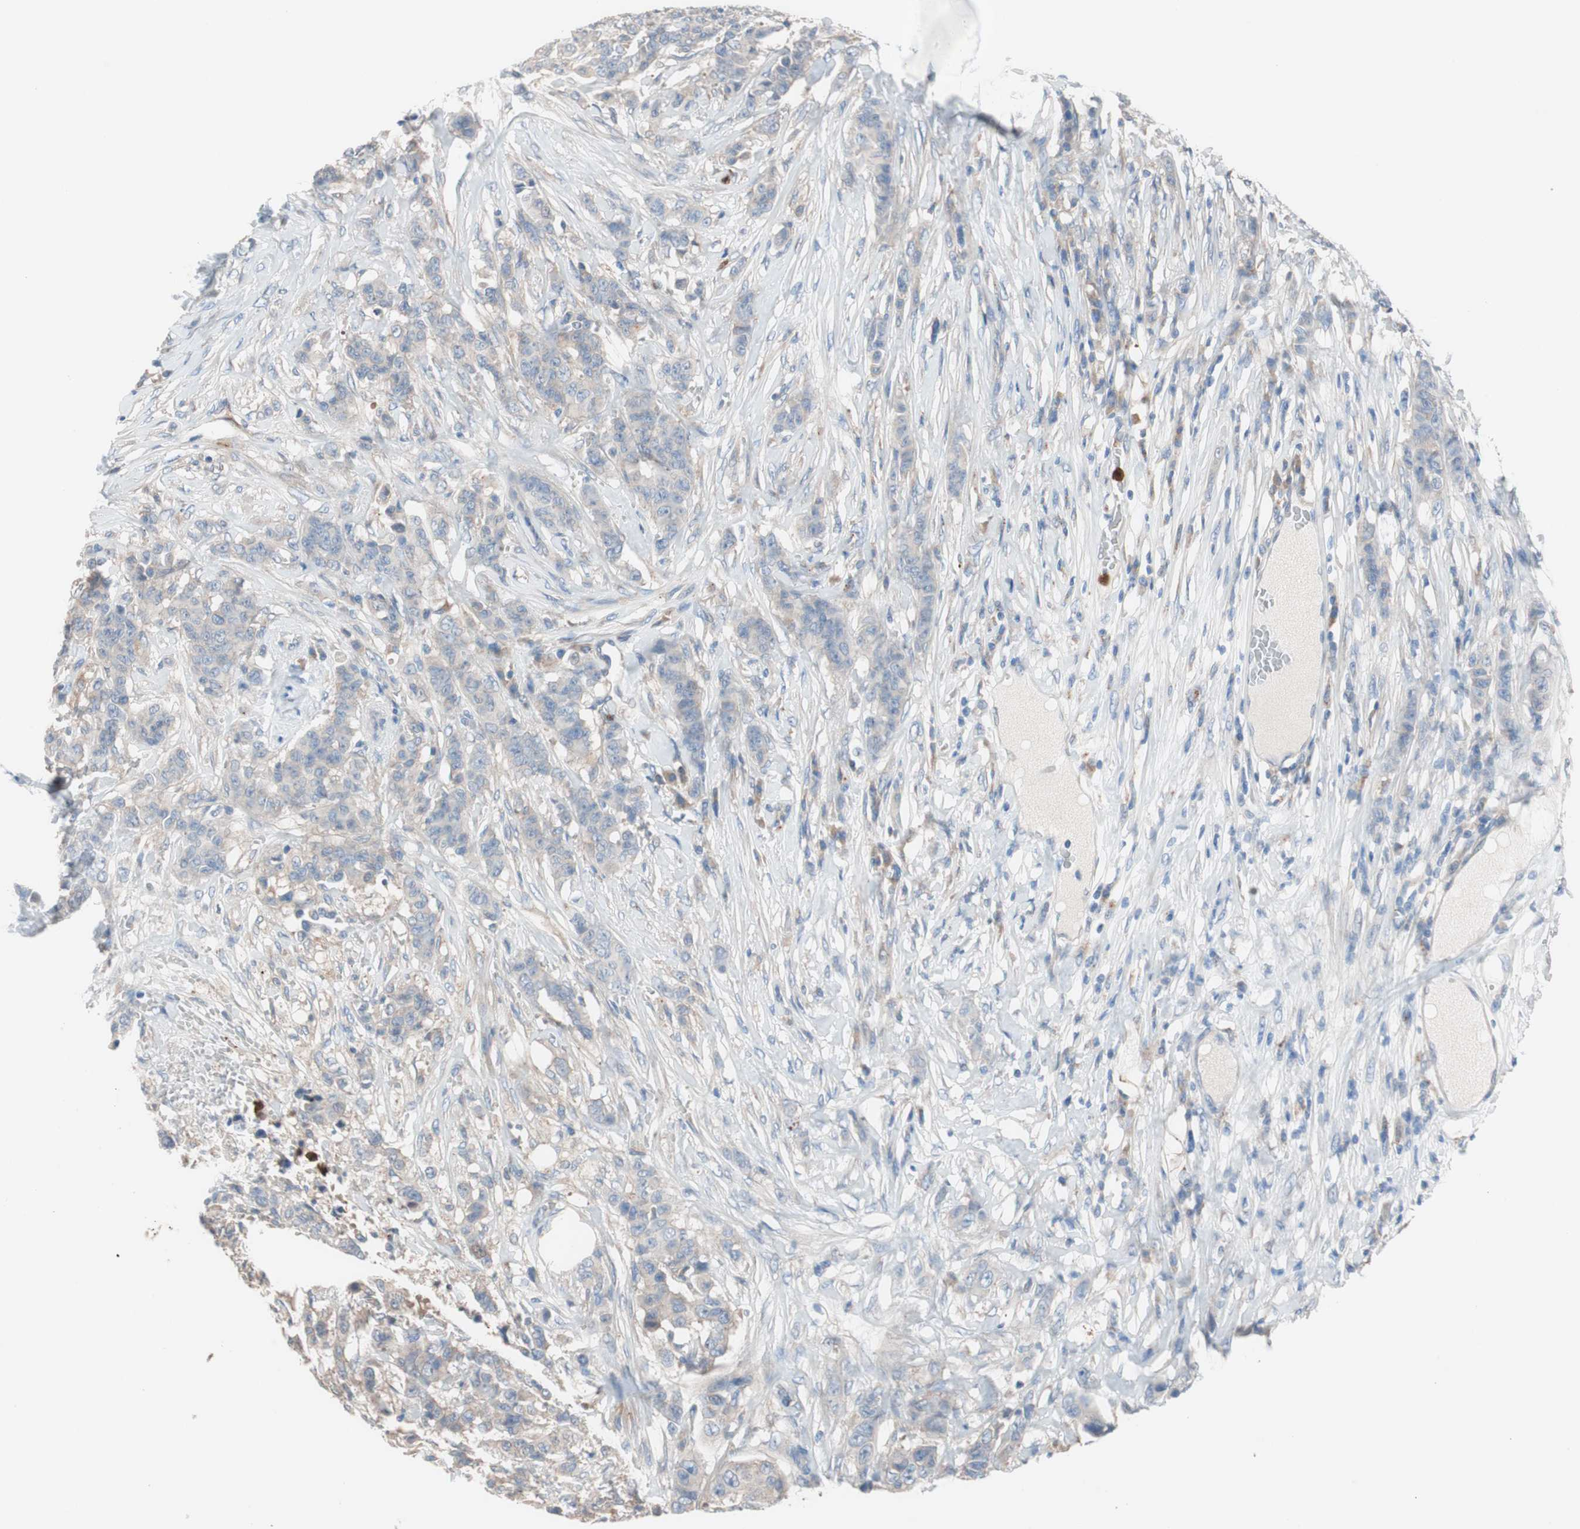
{"staining": {"intensity": "weak", "quantity": "<25%", "location": "cytoplasmic/membranous"}, "tissue": "breast cancer", "cell_type": "Tumor cells", "image_type": "cancer", "snomed": [{"axis": "morphology", "description": "Duct carcinoma"}, {"axis": "topography", "description": "Breast"}], "caption": "The micrograph displays no staining of tumor cells in breast cancer.", "gene": "CLEC4D", "patient": {"sex": "female", "age": 40}}